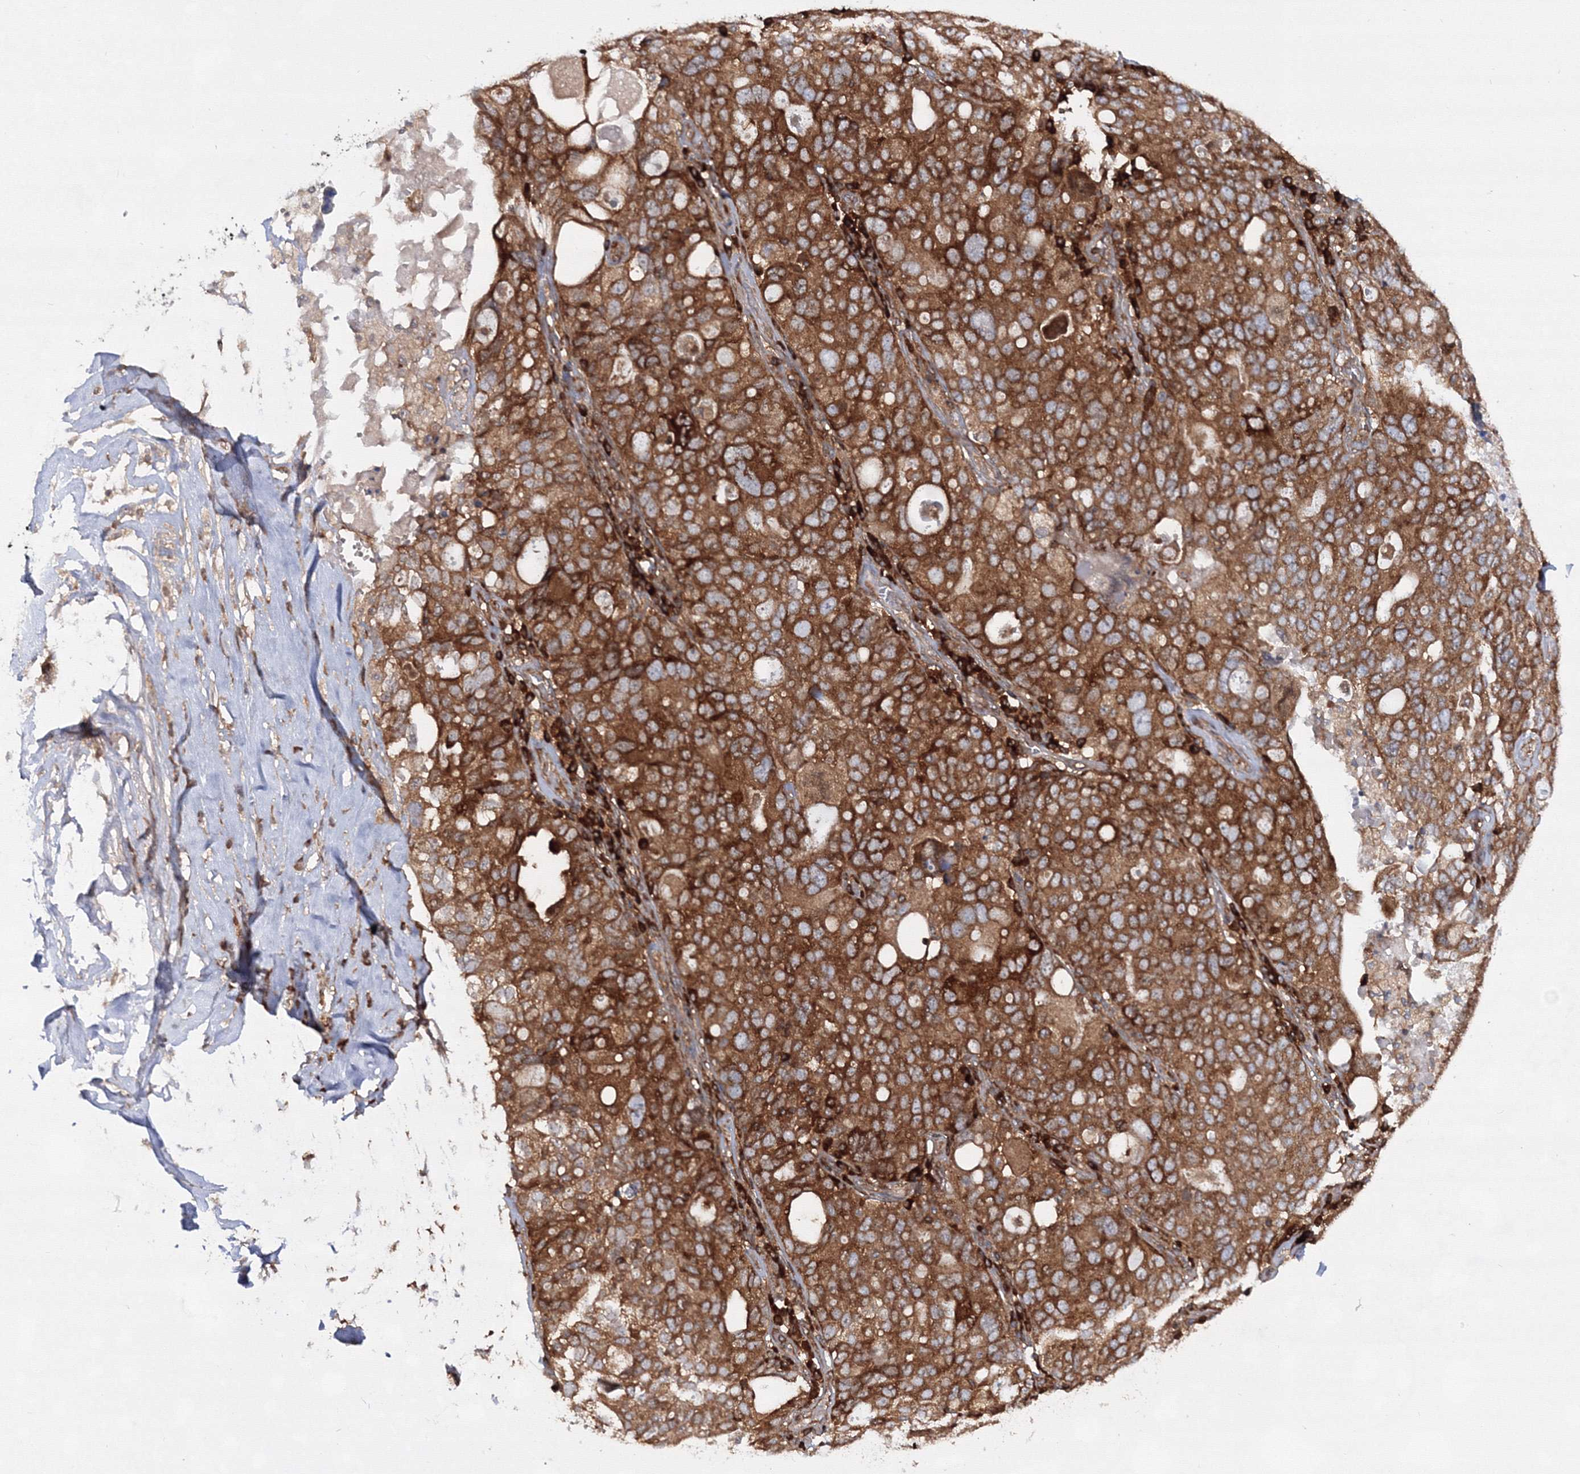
{"staining": {"intensity": "strong", "quantity": ">75%", "location": "cytoplasmic/membranous"}, "tissue": "ovarian cancer", "cell_type": "Tumor cells", "image_type": "cancer", "snomed": [{"axis": "morphology", "description": "Carcinoma, endometroid"}, {"axis": "topography", "description": "Ovary"}], "caption": "Protein staining shows strong cytoplasmic/membranous positivity in about >75% of tumor cells in endometroid carcinoma (ovarian).", "gene": "HARS1", "patient": {"sex": "female", "age": 62}}